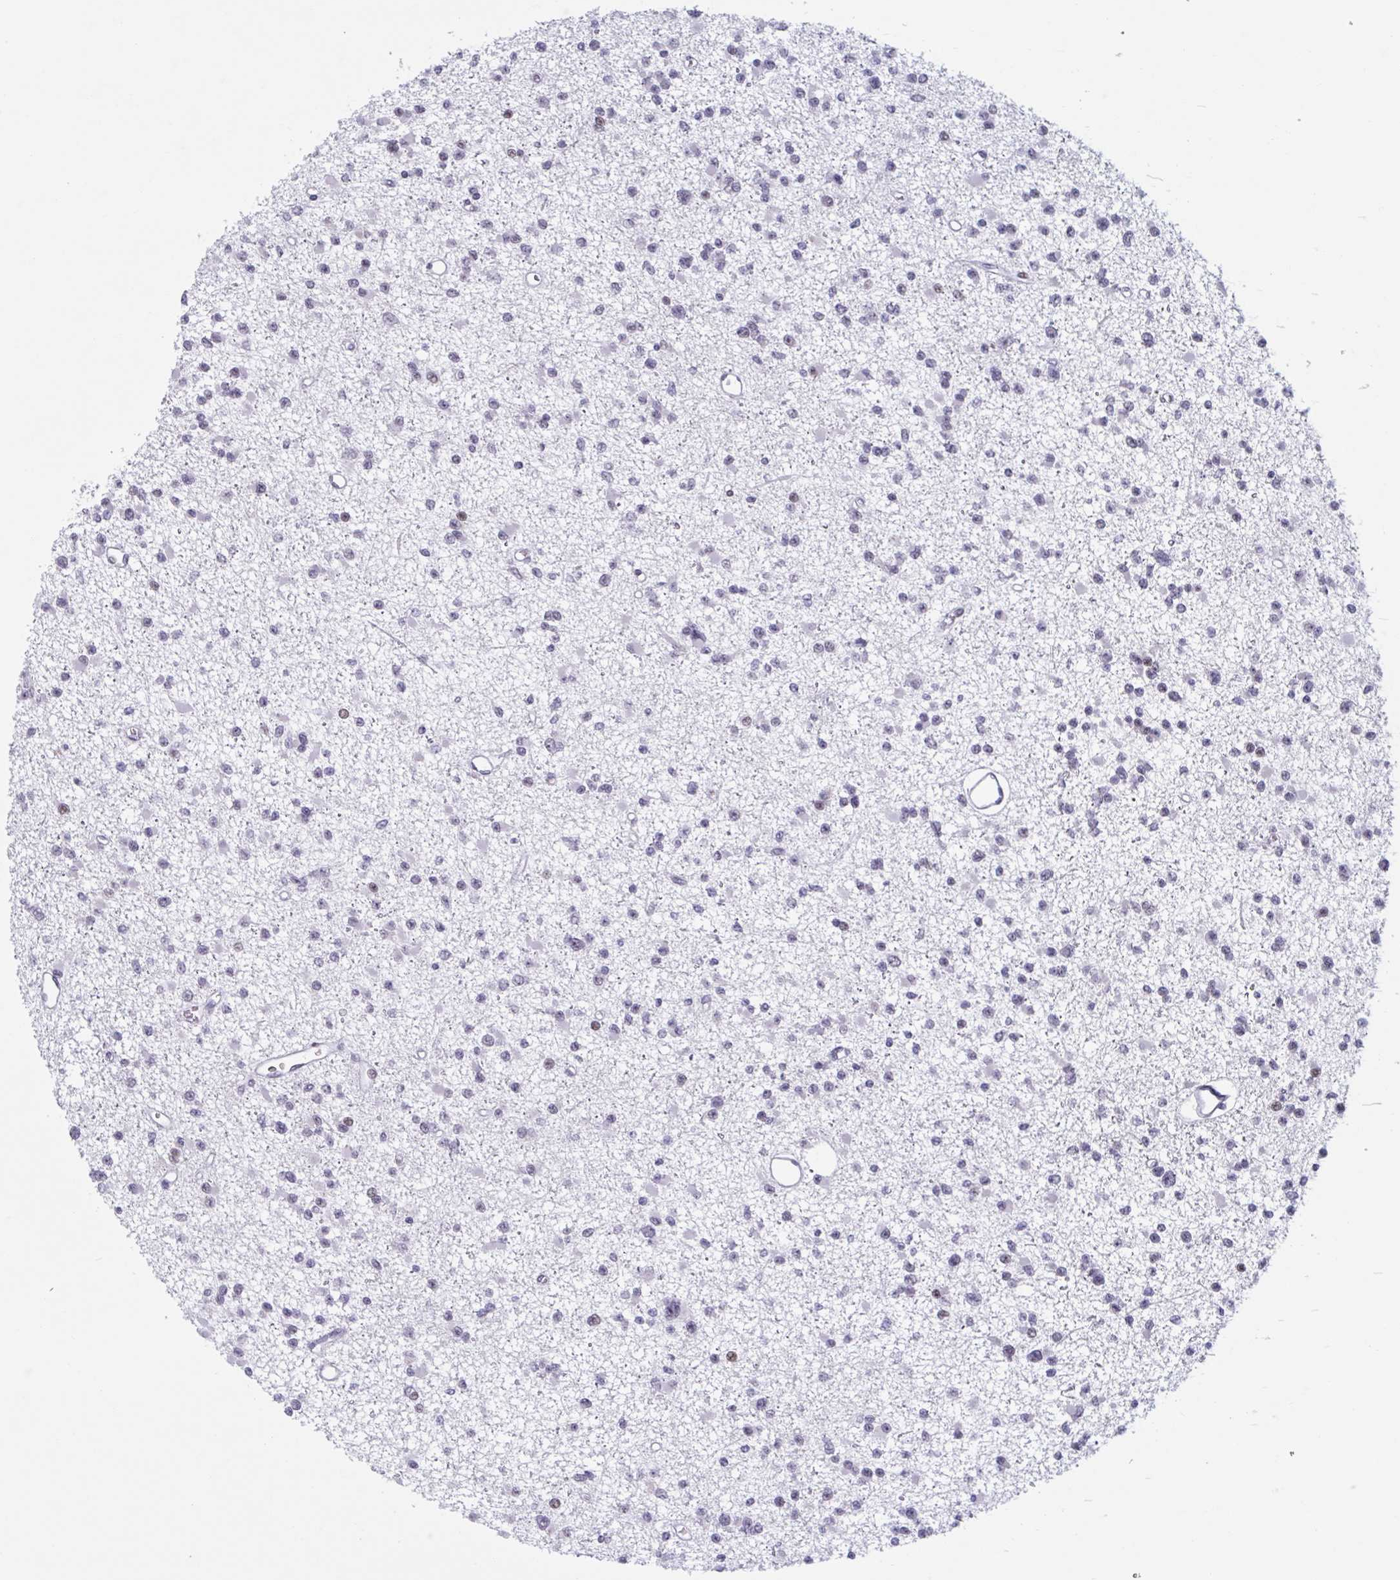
{"staining": {"intensity": "weak", "quantity": "<25%", "location": "nuclear"}, "tissue": "glioma", "cell_type": "Tumor cells", "image_type": "cancer", "snomed": [{"axis": "morphology", "description": "Glioma, malignant, Low grade"}, {"axis": "topography", "description": "Brain"}], "caption": "Tumor cells are negative for brown protein staining in glioma. (DAB IHC visualized using brightfield microscopy, high magnification).", "gene": "HSD17B6", "patient": {"sex": "female", "age": 22}}